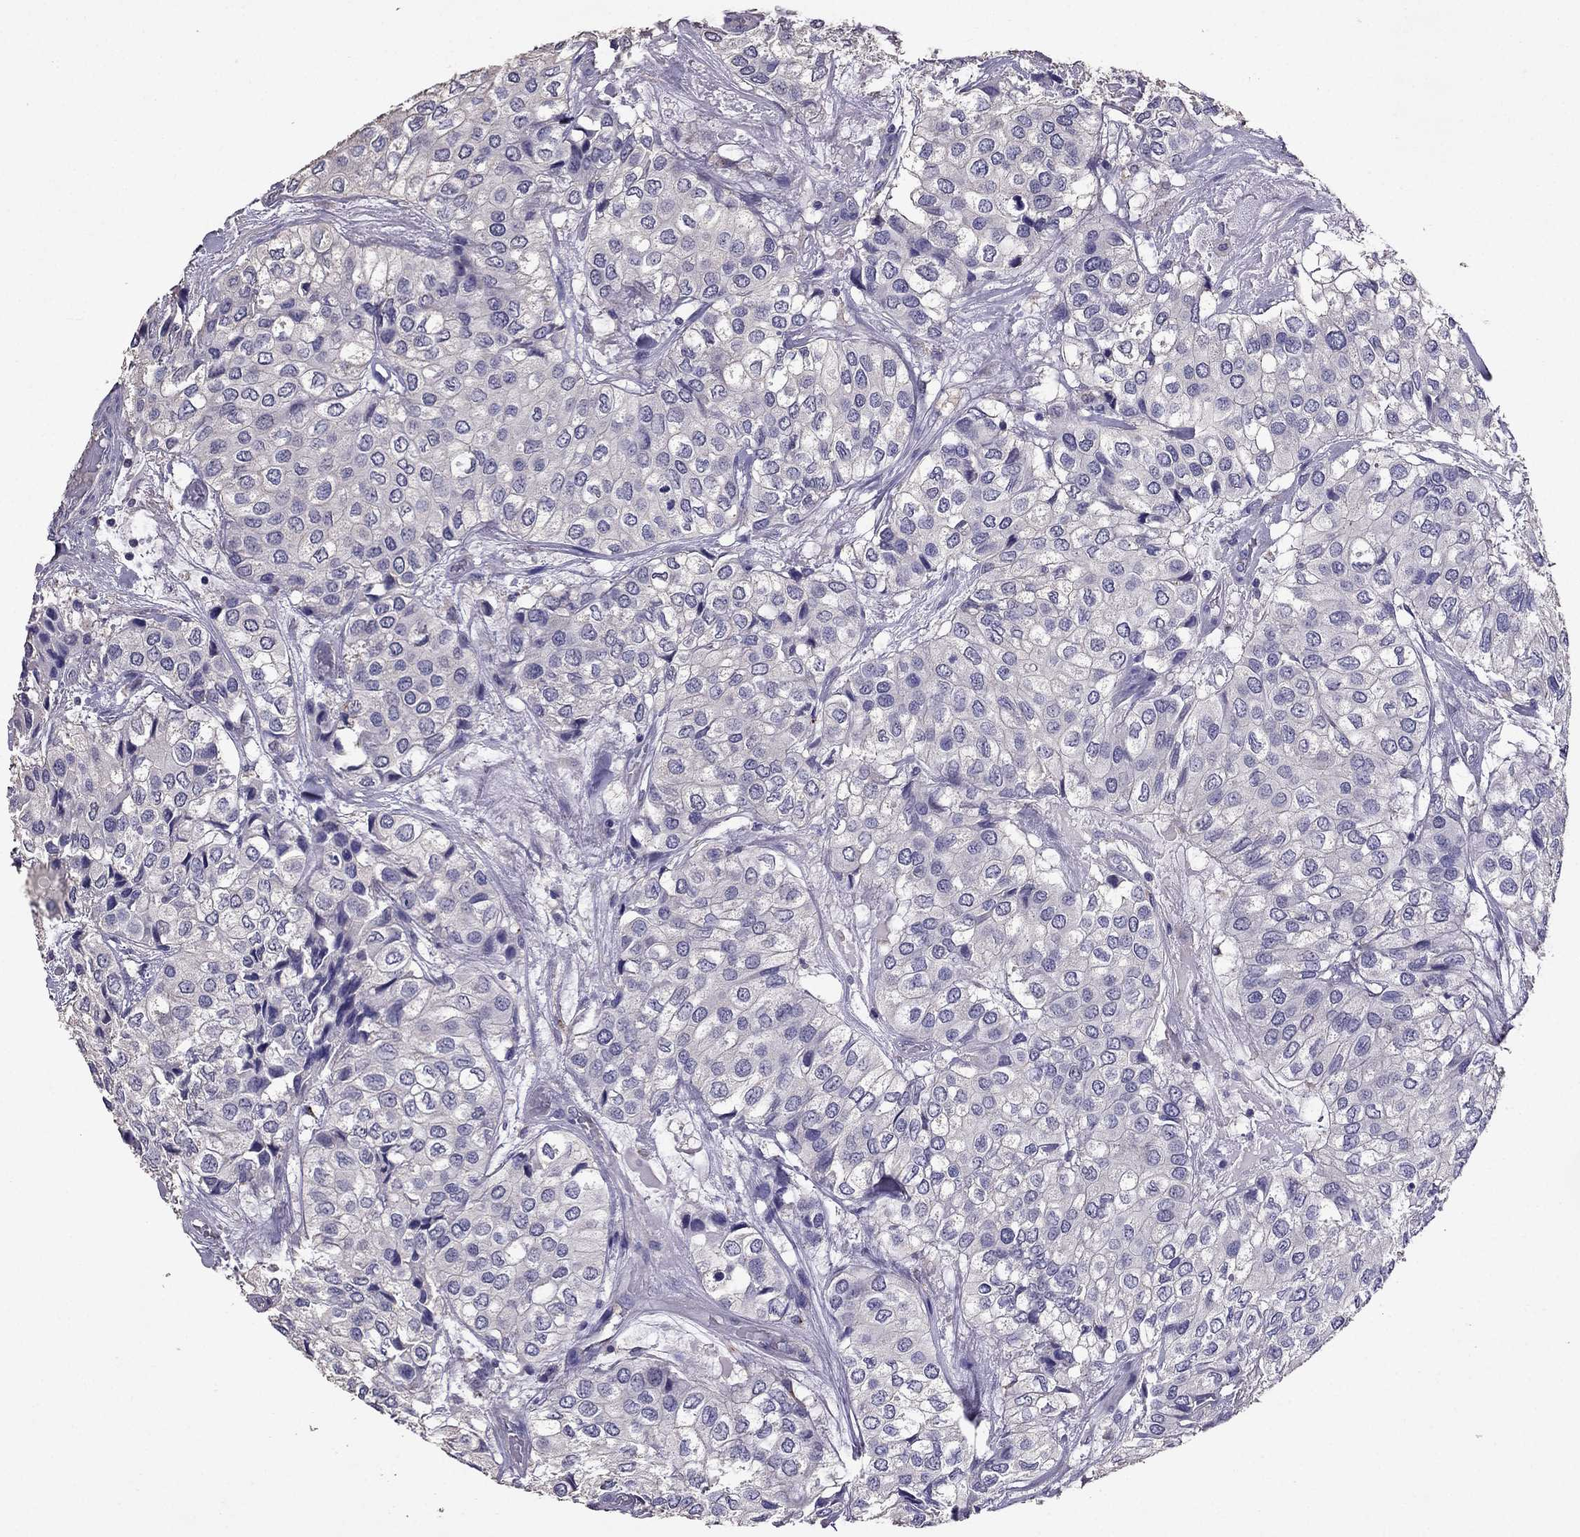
{"staining": {"intensity": "negative", "quantity": "none", "location": "none"}, "tissue": "urothelial cancer", "cell_type": "Tumor cells", "image_type": "cancer", "snomed": [{"axis": "morphology", "description": "Urothelial carcinoma, High grade"}, {"axis": "topography", "description": "Urinary bladder"}], "caption": "The photomicrograph displays no staining of tumor cells in high-grade urothelial carcinoma.", "gene": "NKX3-1", "patient": {"sex": "male", "age": 73}}